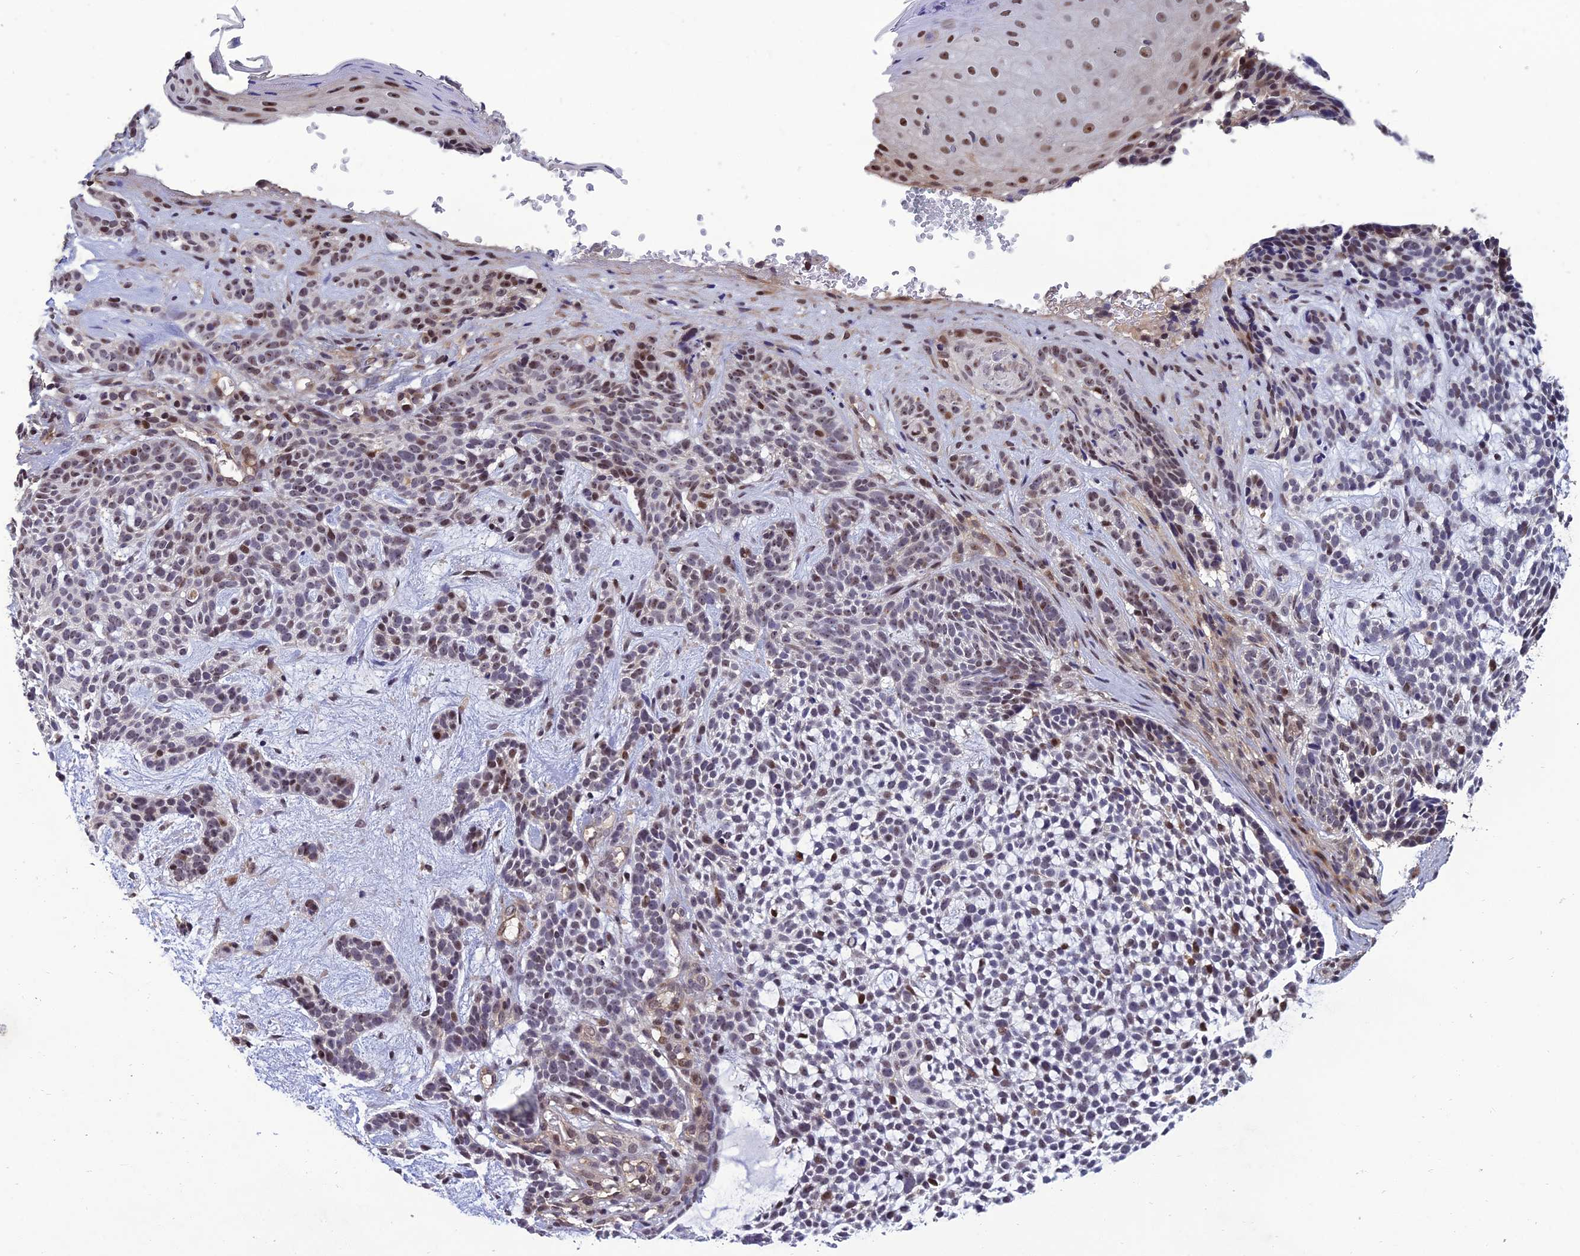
{"staining": {"intensity": "negative", "quantity": "none", "location": "none"}, "tissue": "skin cancer", "cell_type": "Tumor cells", "image_type": "cancer", "snomed": [{"axis": "morphology", "description": "Basal cell carcinoma"}, {"axis": "topography", "description": "Skin"}], "caption": "Immunohistochemical staining of human skin cancer (basal cell carcinoma) shows no significant staining in tumor cells. (DAB (3,3'-diaminobenzidine) immunohistochemistry with hematoxylin counter stain).", "gene": "GRWD1", "patient": {"sex": "male", "age": 71}}